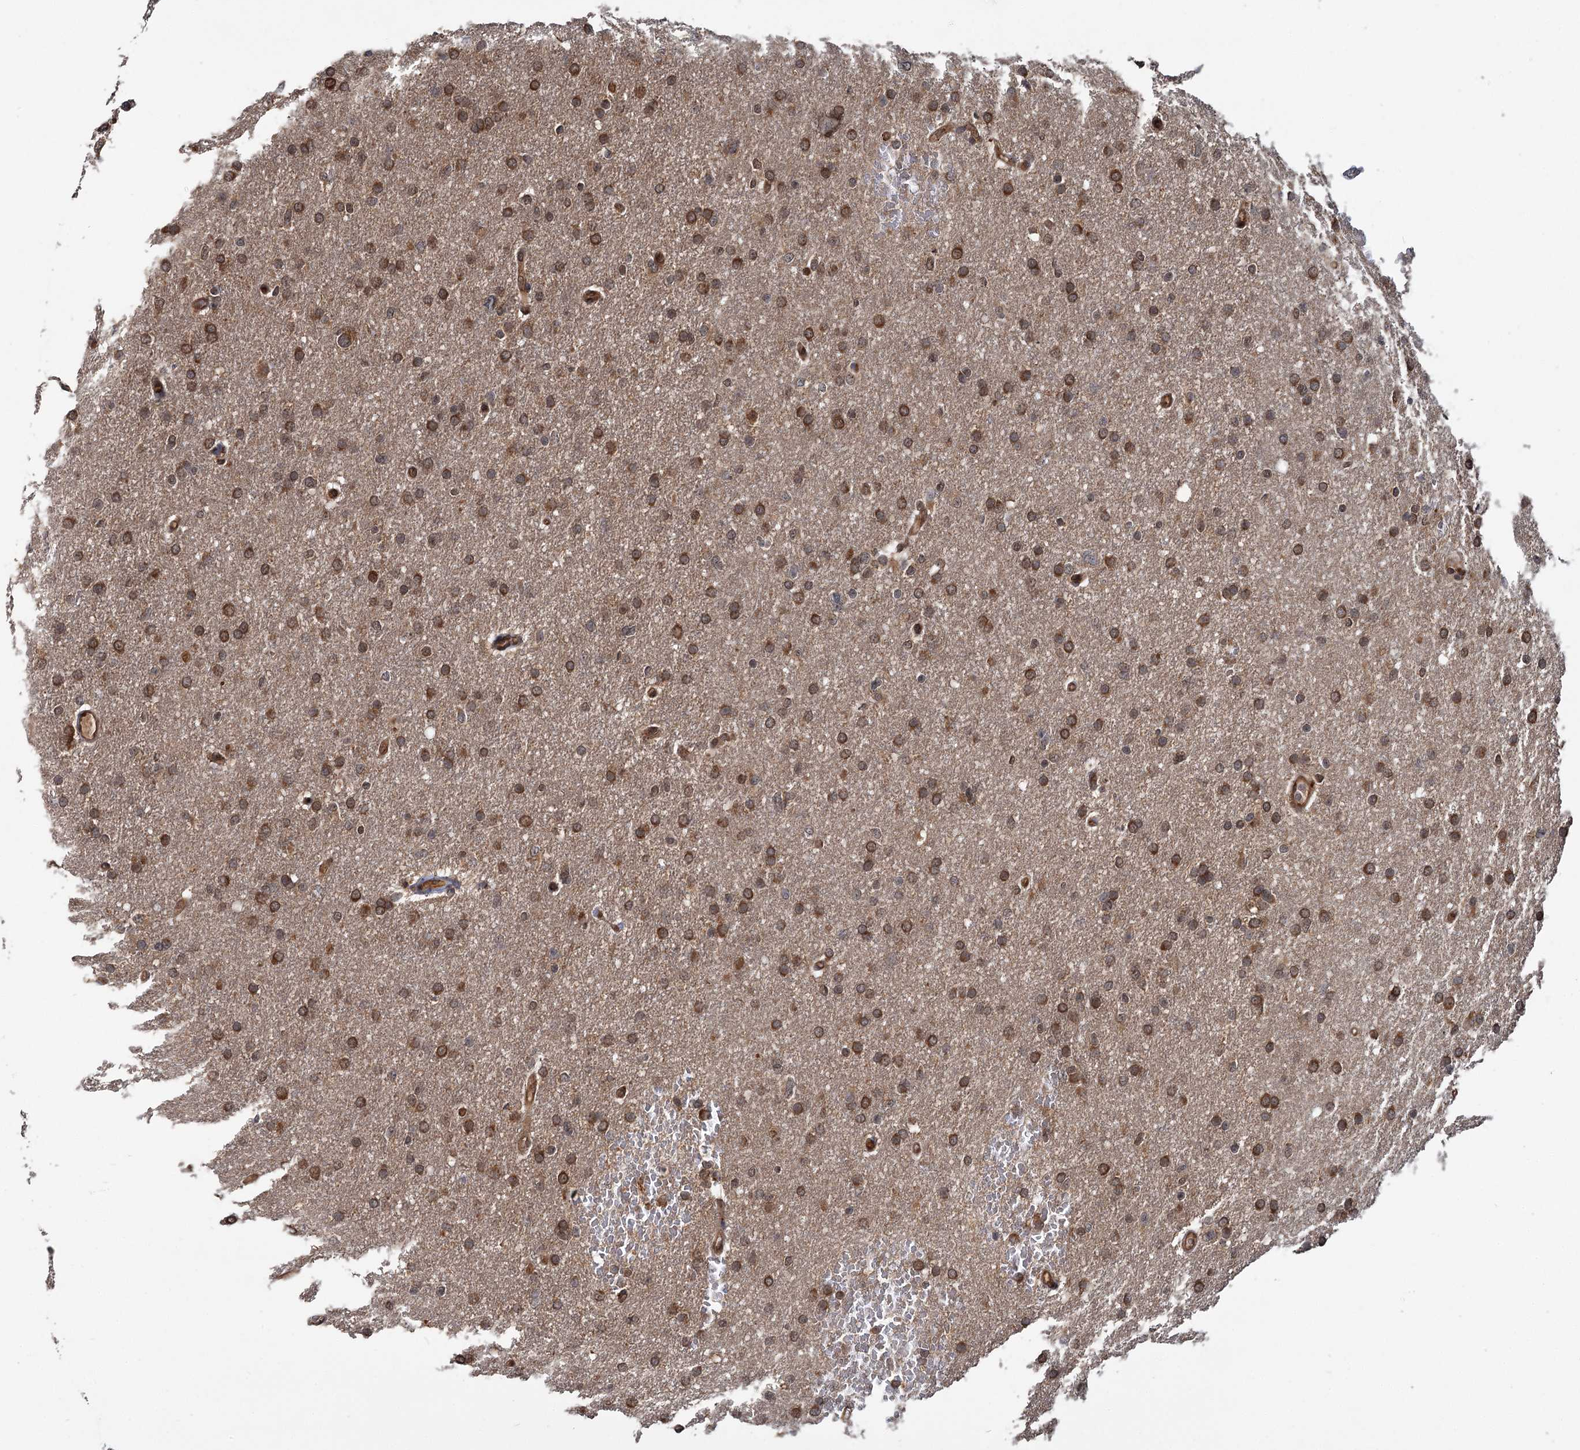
{"staining": {"intensity": "strong", "quantity": "25%-75%", "location": "cytoplasmic/membranous"}, "tissue": "glioma", "cell_type": "Tumor cells", "image_type": "cancer", "snomed": [{"axis": "morphology", "description": "Glioma, malignant, High grade"}, {"axis": "topography", "description": "Cerebral cortex"}], "caption": "Human malignant glioma (high-grade) stained with a brown dye displays strong cytoplasmic/membranous positive expression in approximately 25%-75% of tumor cells.", "gene": "KANSL2", "patient": {"sex": "female", "age": 36}}